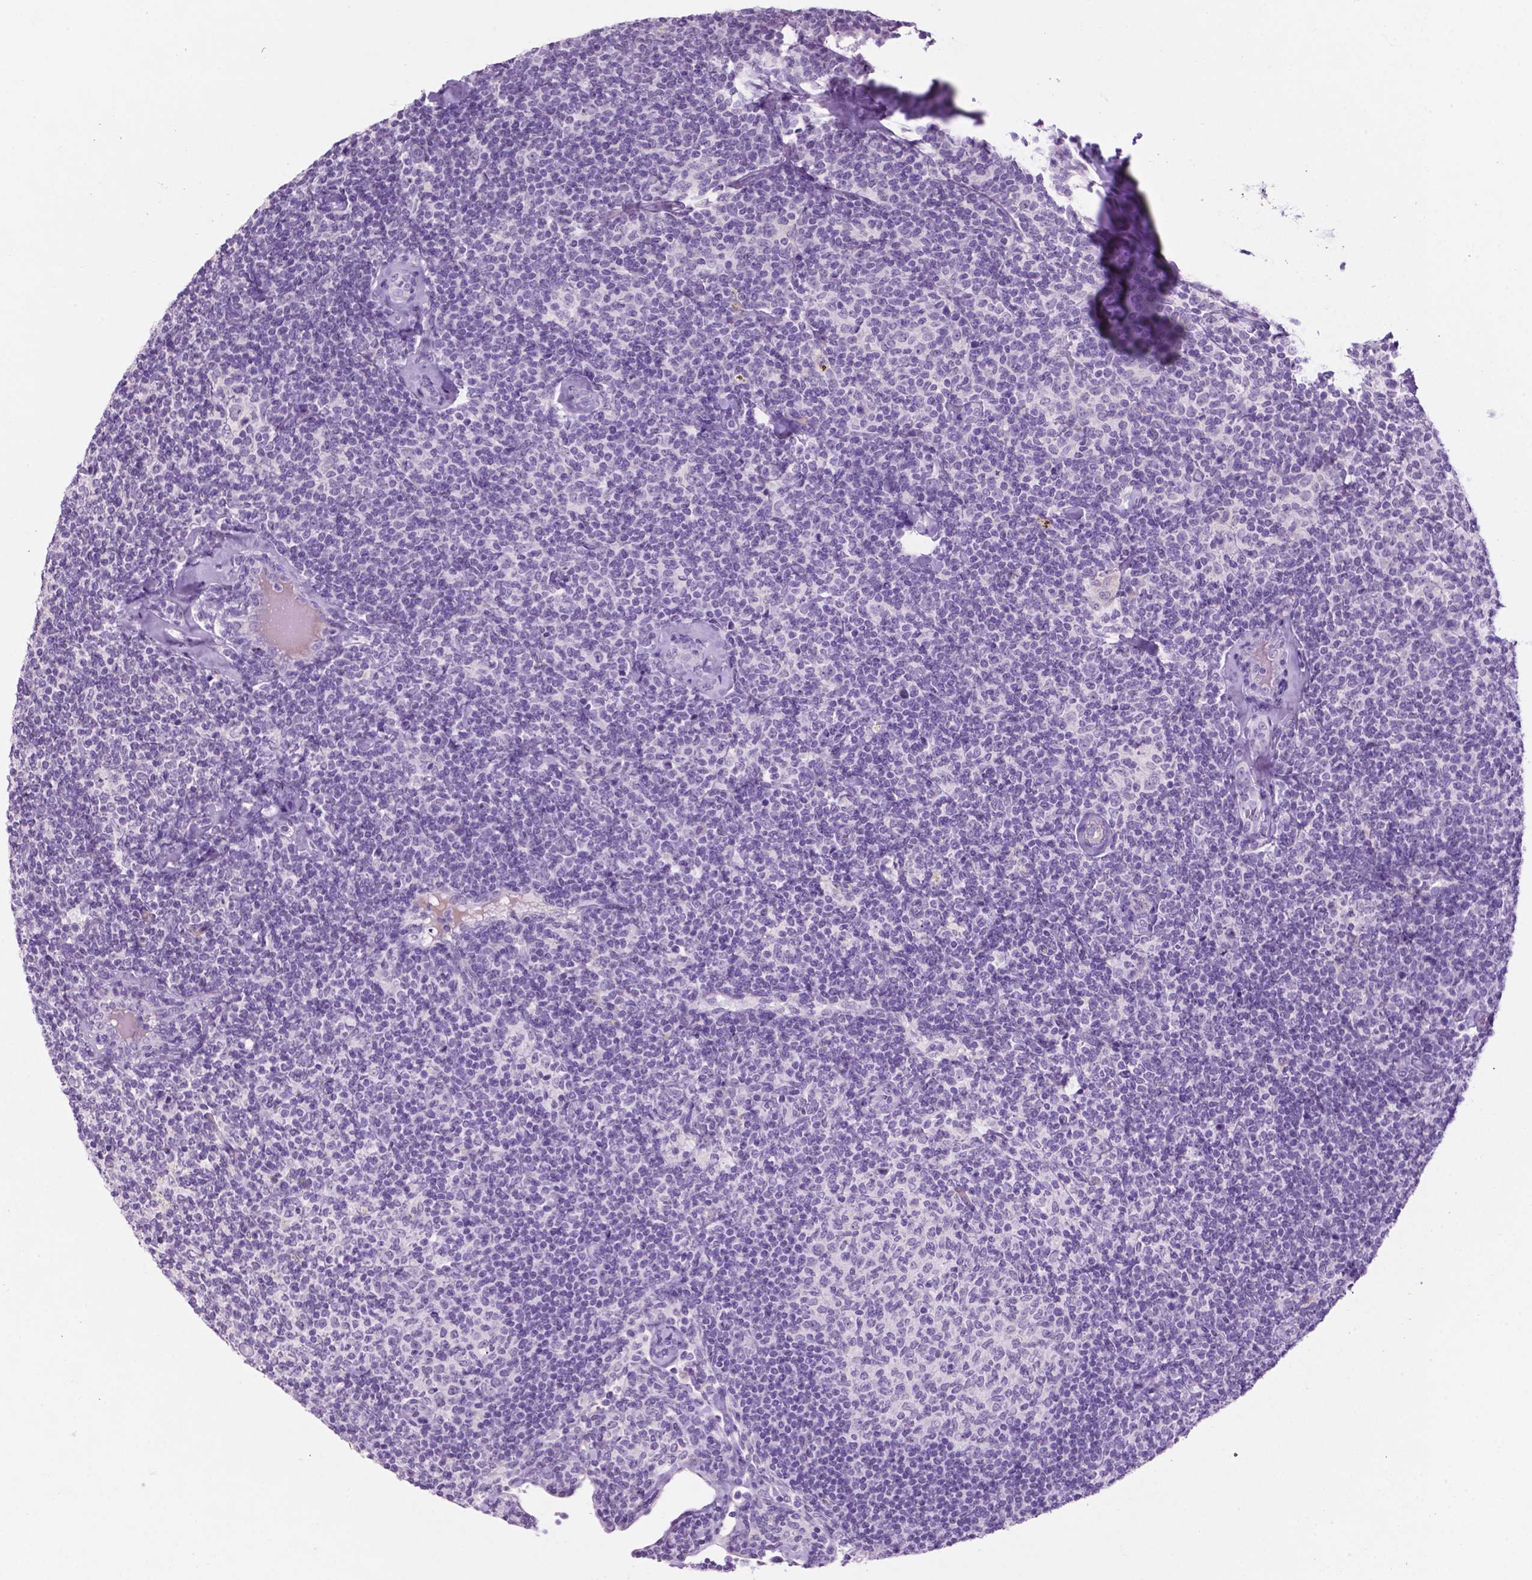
{"staining": {"intensity": "negative", "quantity": "none", "location": "none"}, "tissue": "lymphoma", "cell_type": "Tumor cells", "image_type": "cancer", "snomed": [{"axis": "morphology", "description": "Malignant lymphoma, non-Hodgkin's type, Low grade"}, {"axis": "topography", "description": "Lymph node"}], "caption": "Tumor cells show no significant staining in low-grade malignant lymphoma, non-Hodgkin's type.", "gene": "PHGR1", "patient": {"sex": "female", "age": 56}}